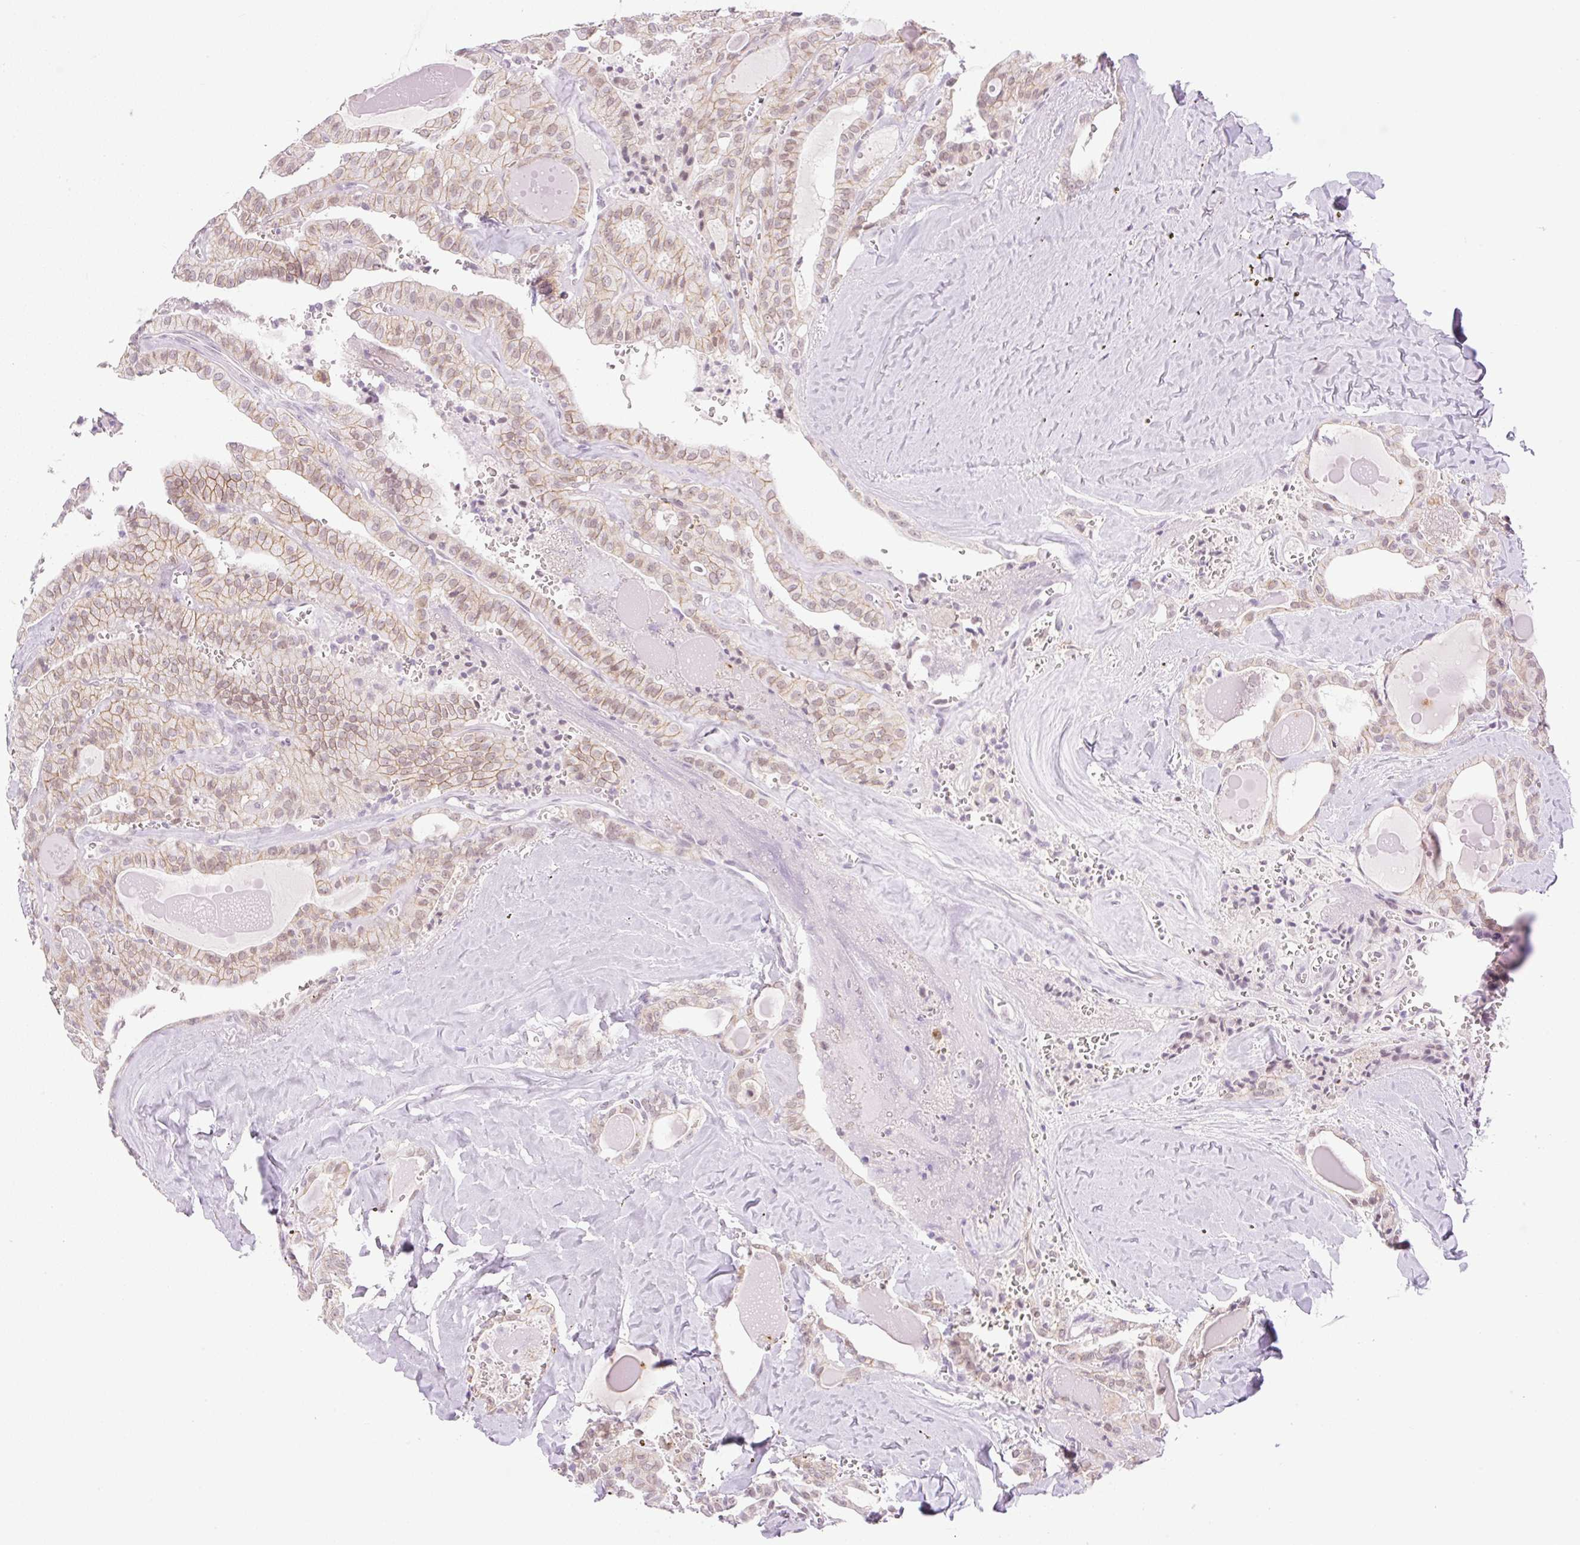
{"staining": {"intensity": "moderate", "quantity": ">75%", "location": "cytoplasmic/membranous,nuclear"}, "tissue": "thyroid cancer", "cell_type": "Tumor cells", "image_type": "cancer", "snomed": [{"axis": "morphology", "description": "Papillary adenocarcinoma, NOS"}, {"axis": "topography", "description": "Thyroid gland"}], "caption": "Immunohistochemistry micrograph of human thyroid cancer stained for a protein (brown), which demonstrates medium levels of moderate cytoplasmic/membranous and nuclear expression in about >75% of tumor cells.", "gene": "PALM3", "patient": {"sex": "male", "age": 52}}